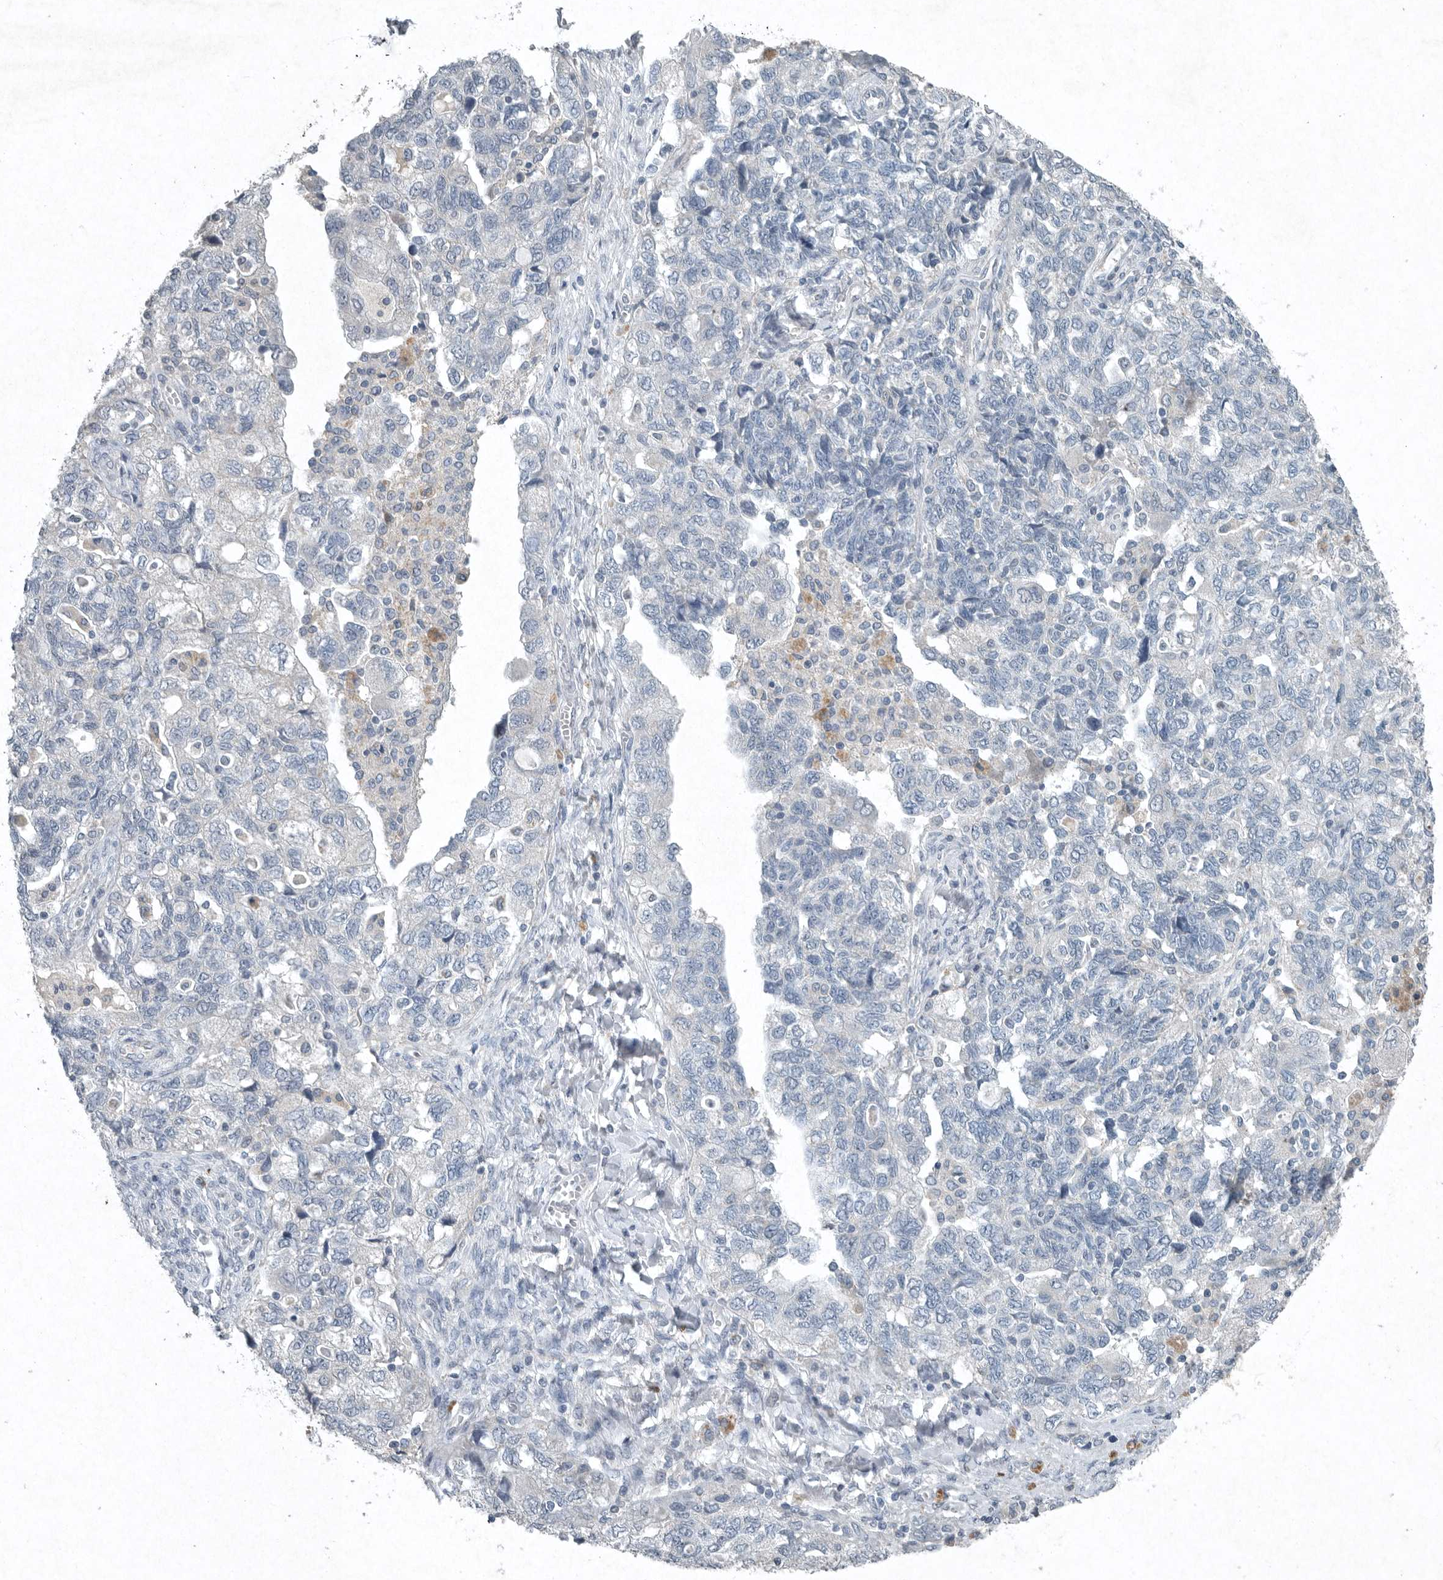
{"staining": {"intensity": "negative", "quantity": "none", "location": "none"}, "tissue": "ovarian cancer", "cell_type": "Tumor cells", "image_type": "cancer", "snomed": [{"axis": "morphology", "description": "Carcinoma, NOS"}, {"axis": "morphology", "description": "Cystadenocarcinoma, serous, NOS"}, {"axis": "topography", "description": "Ovary"}], "caption": "High magnification brightfield microscopy of carcinoma (ovarian) stained with DAB (3,3'-diaminobenzidine) (brown) and counterstained with hematoxylin (blue): tumor cells show no significant staining.", "gene": "IL20", "patient": {"sex": "female", "age": 69}}